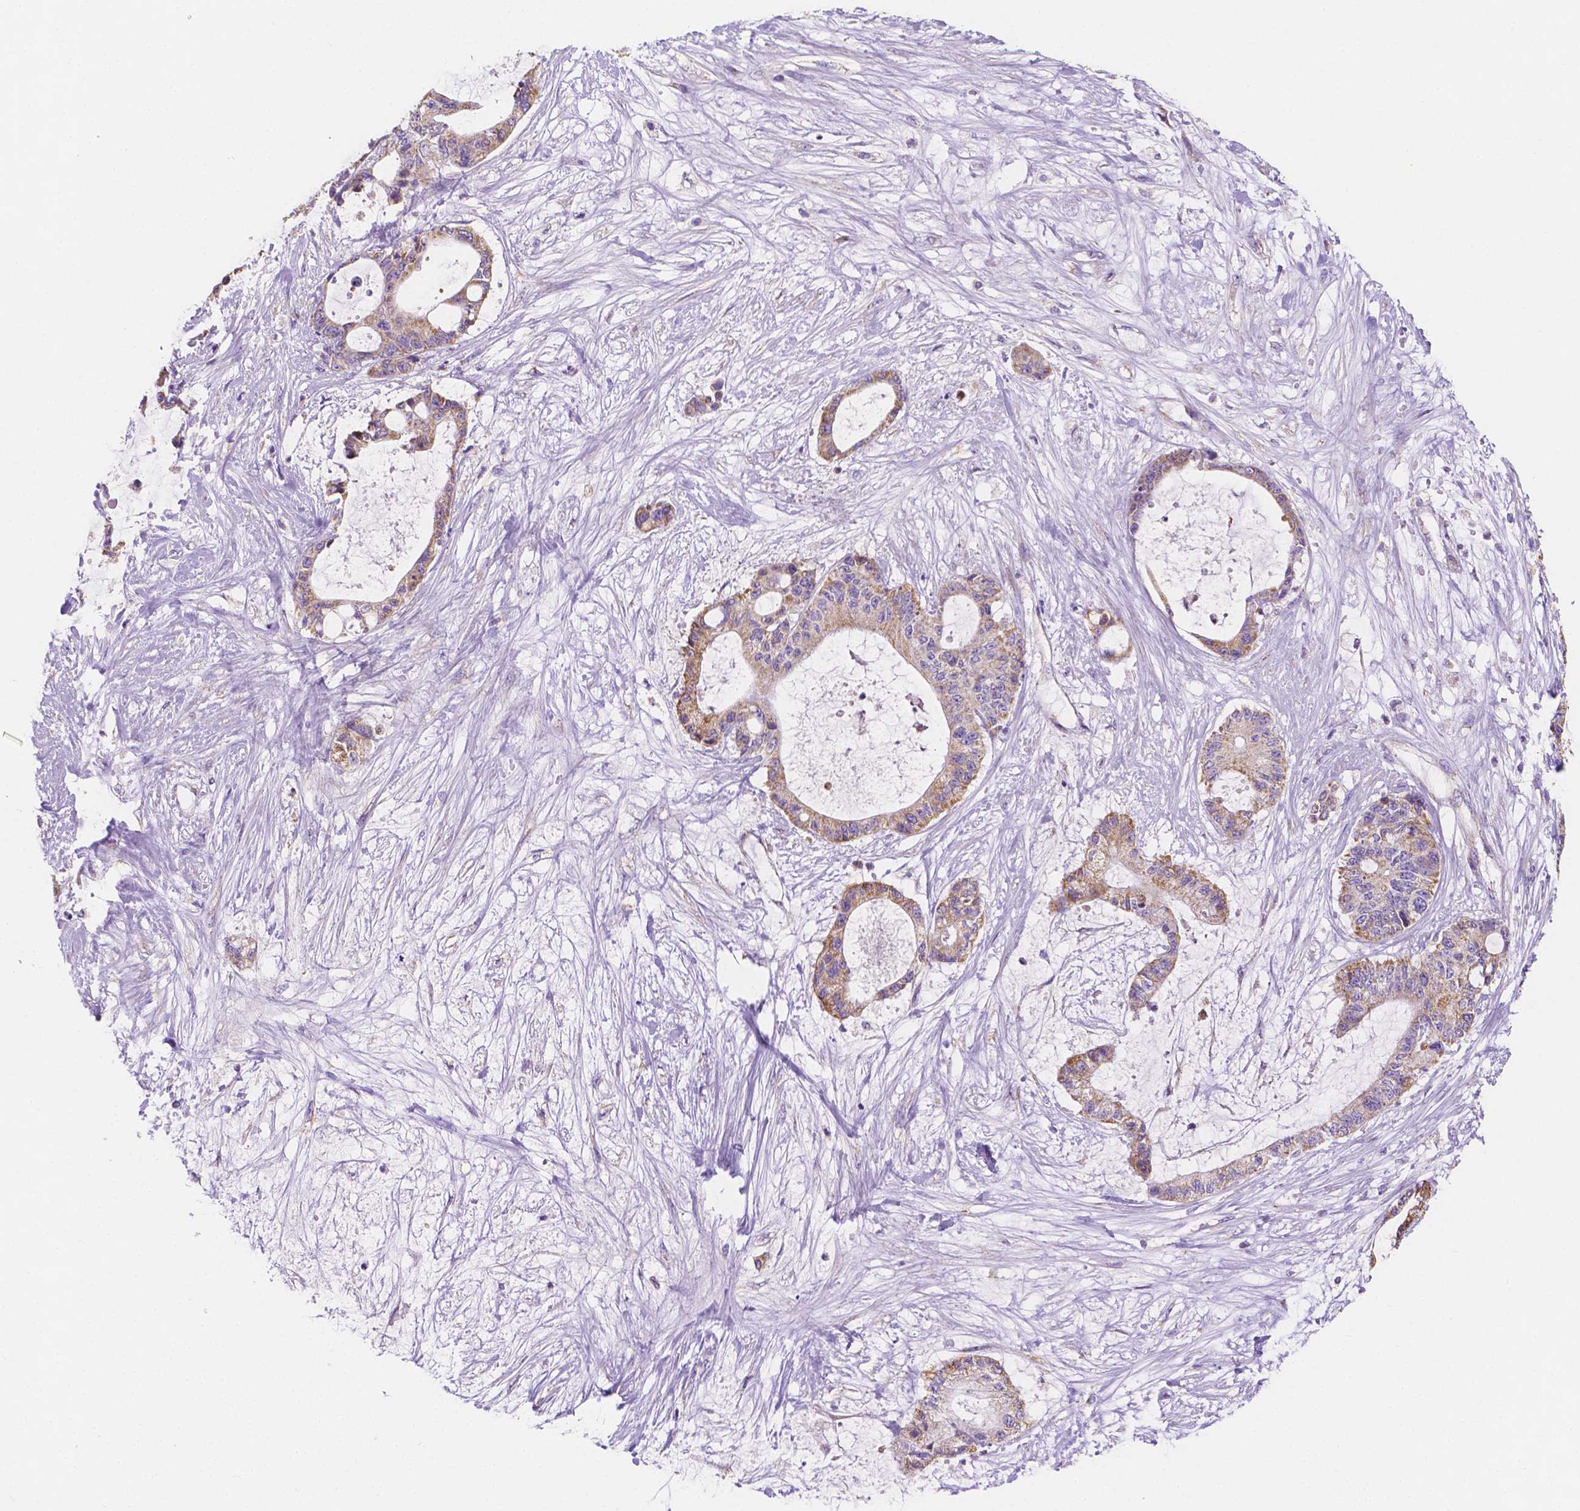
{"staining": {"intensity": "weak", "quantity": ">75%", "location": "cytoplasmic/membranous"}, "tissue": "liver cancer", "cell_type": "Tumor cells", "image_type": "cancer", "snomed": [{"axis": "morphology", "description": "Normal tissue, NOS"}, {"axis": "morphology", "description": "Cholangiocarcinoma"}, {"axis": "topography", "description": "Liver"}, {"axis": "topography", "description": "Peripheral nerve tissue"}], "caption": "Protein expression analysis of liver cancer demonstrates weak cytoplasmic/membranous expression in approximately >75% of tumor cells. The staining was performed using DAB (3,3'-diaminobenzidine) to visualize the protein expression in brown, while the nuclei were stained in blue with hematoxylin (Magnification: 20x).", "gene": "SGTB", "patient": {"sex": "female", "age": 73}}